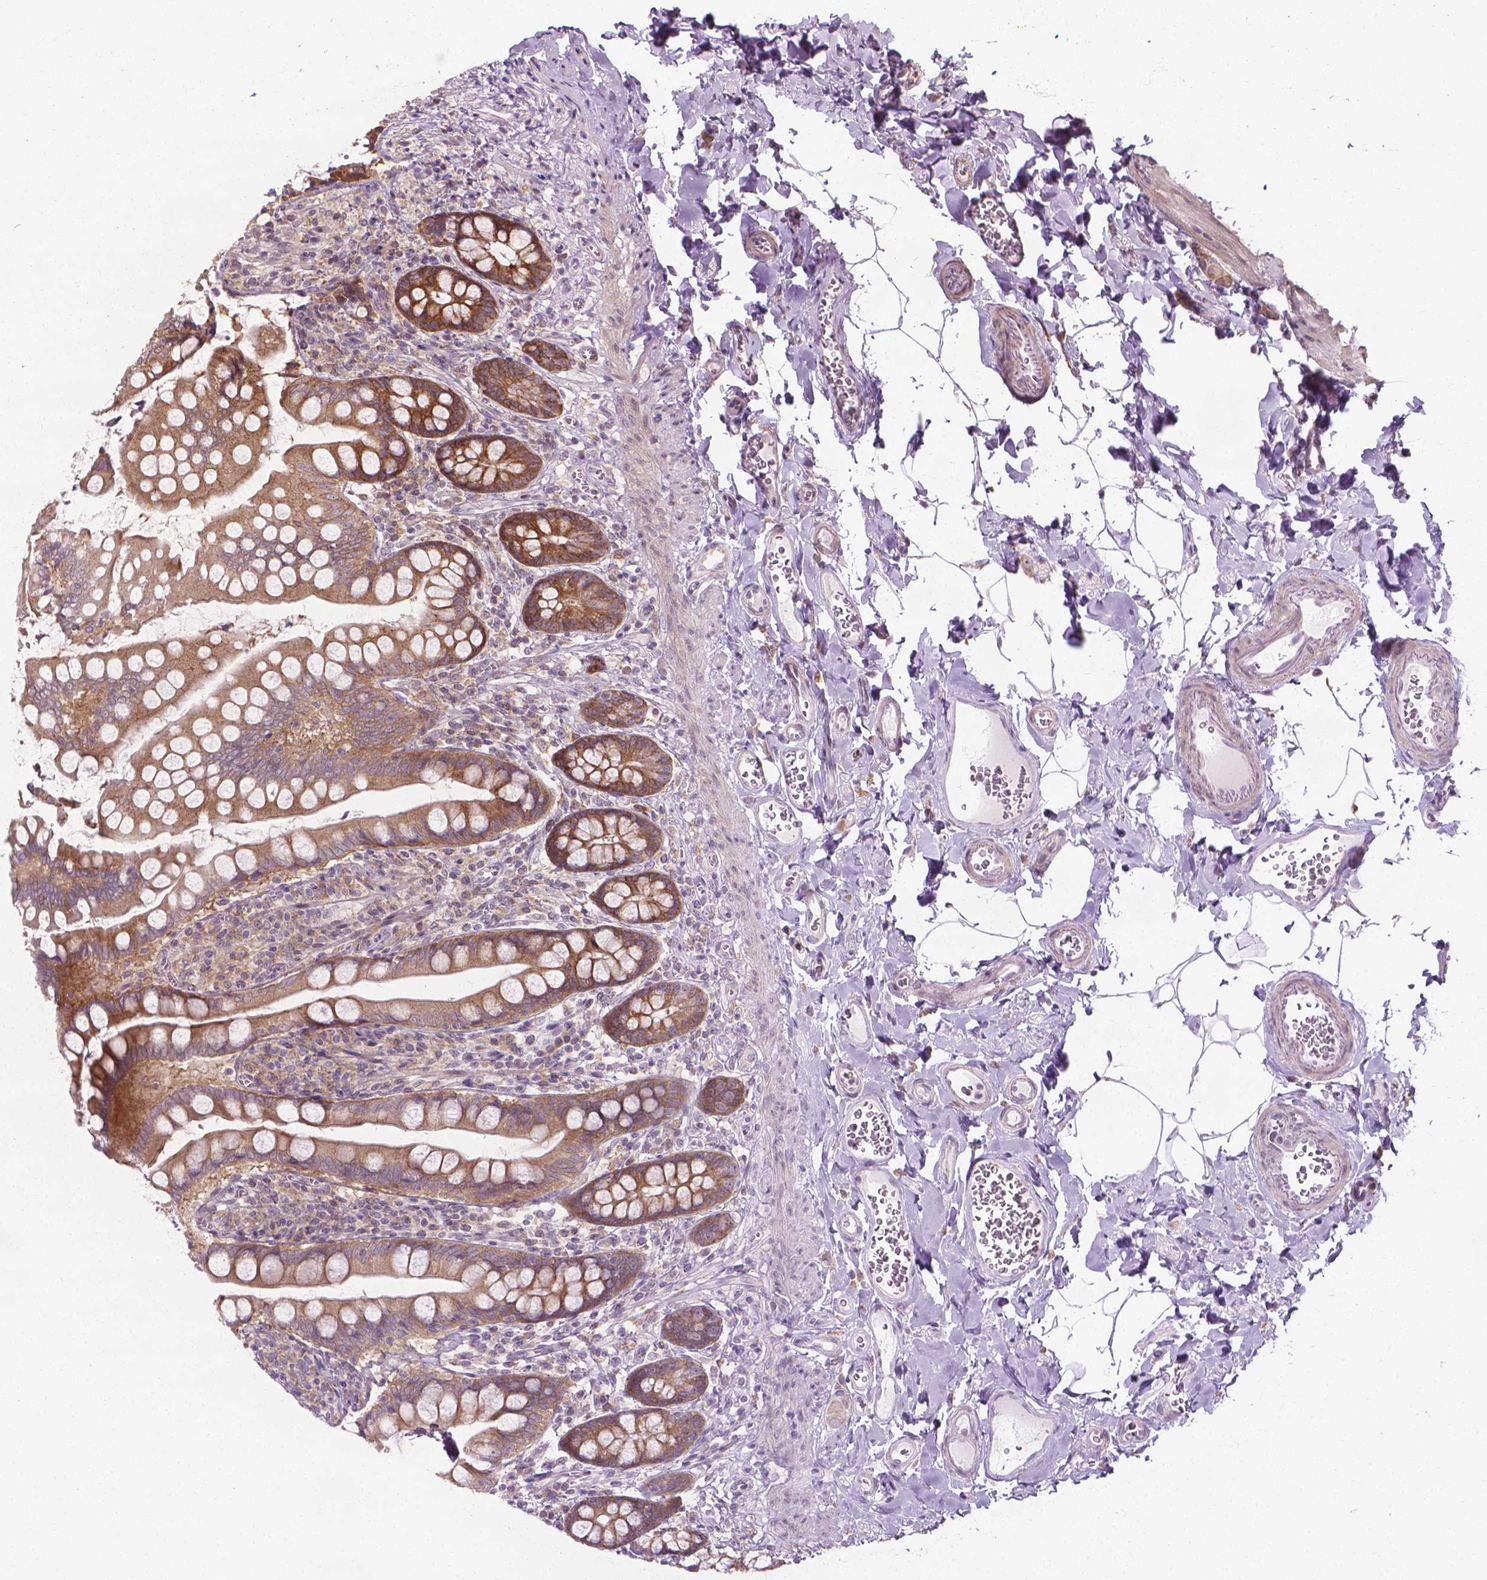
{"staining": {"intensity": "moderate", "quantity": ">75%", "location": "cytoplasmic/membranous"}, "tissue": "small intestine", "cell_type": "Glandular cells", "image_type": "normal", "snomed": [{"axis": "morphology", "description": "Normal tissue, NOS"}, {"axis": "topography", "description": "Small intestine"}], "caption": "Glandular cells demonstrate moderate cytoplasmic/membranous expression in about >75% of cells in normal small intestine.", "gene": "PRAG1", "patient": {"sex": "female", "age": 56}}